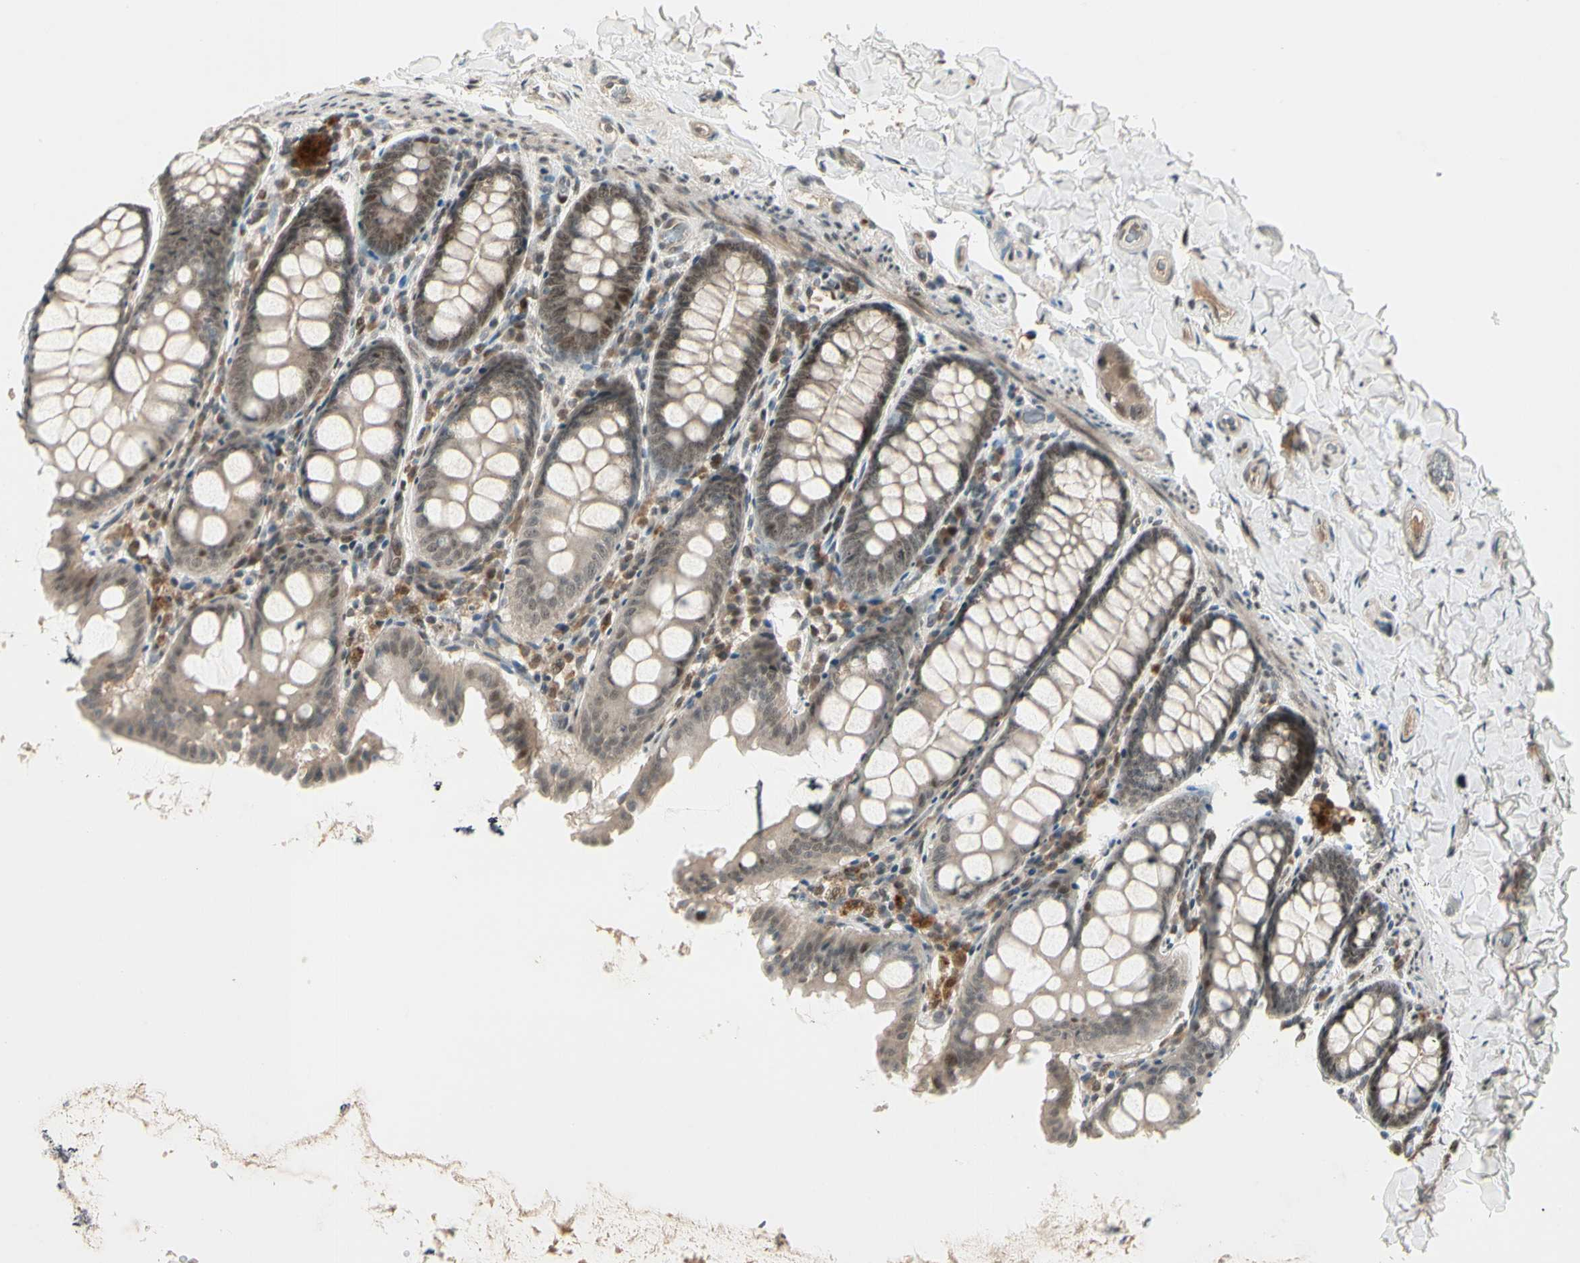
{"staining": {"intensity": "weak", "quantity": ">75%", "location": "cytoplasmic/membranous"}, "tissue": "colon", "cell_type": "Endothelial cells", "image_type": "normal", "snomed": [{"axis": "morphology", "description": "Normal tissue, NOS"}, {"axis": "topography", "description": "Colon"}], "caption": "Colon was stained to show a protein in brown. There is low levels of weak cytoplasmic/membranous staining in approximately >75% of endothelial cells.", "gene": "GTF3A", "patient": {"sex": "female", "age": 61}}